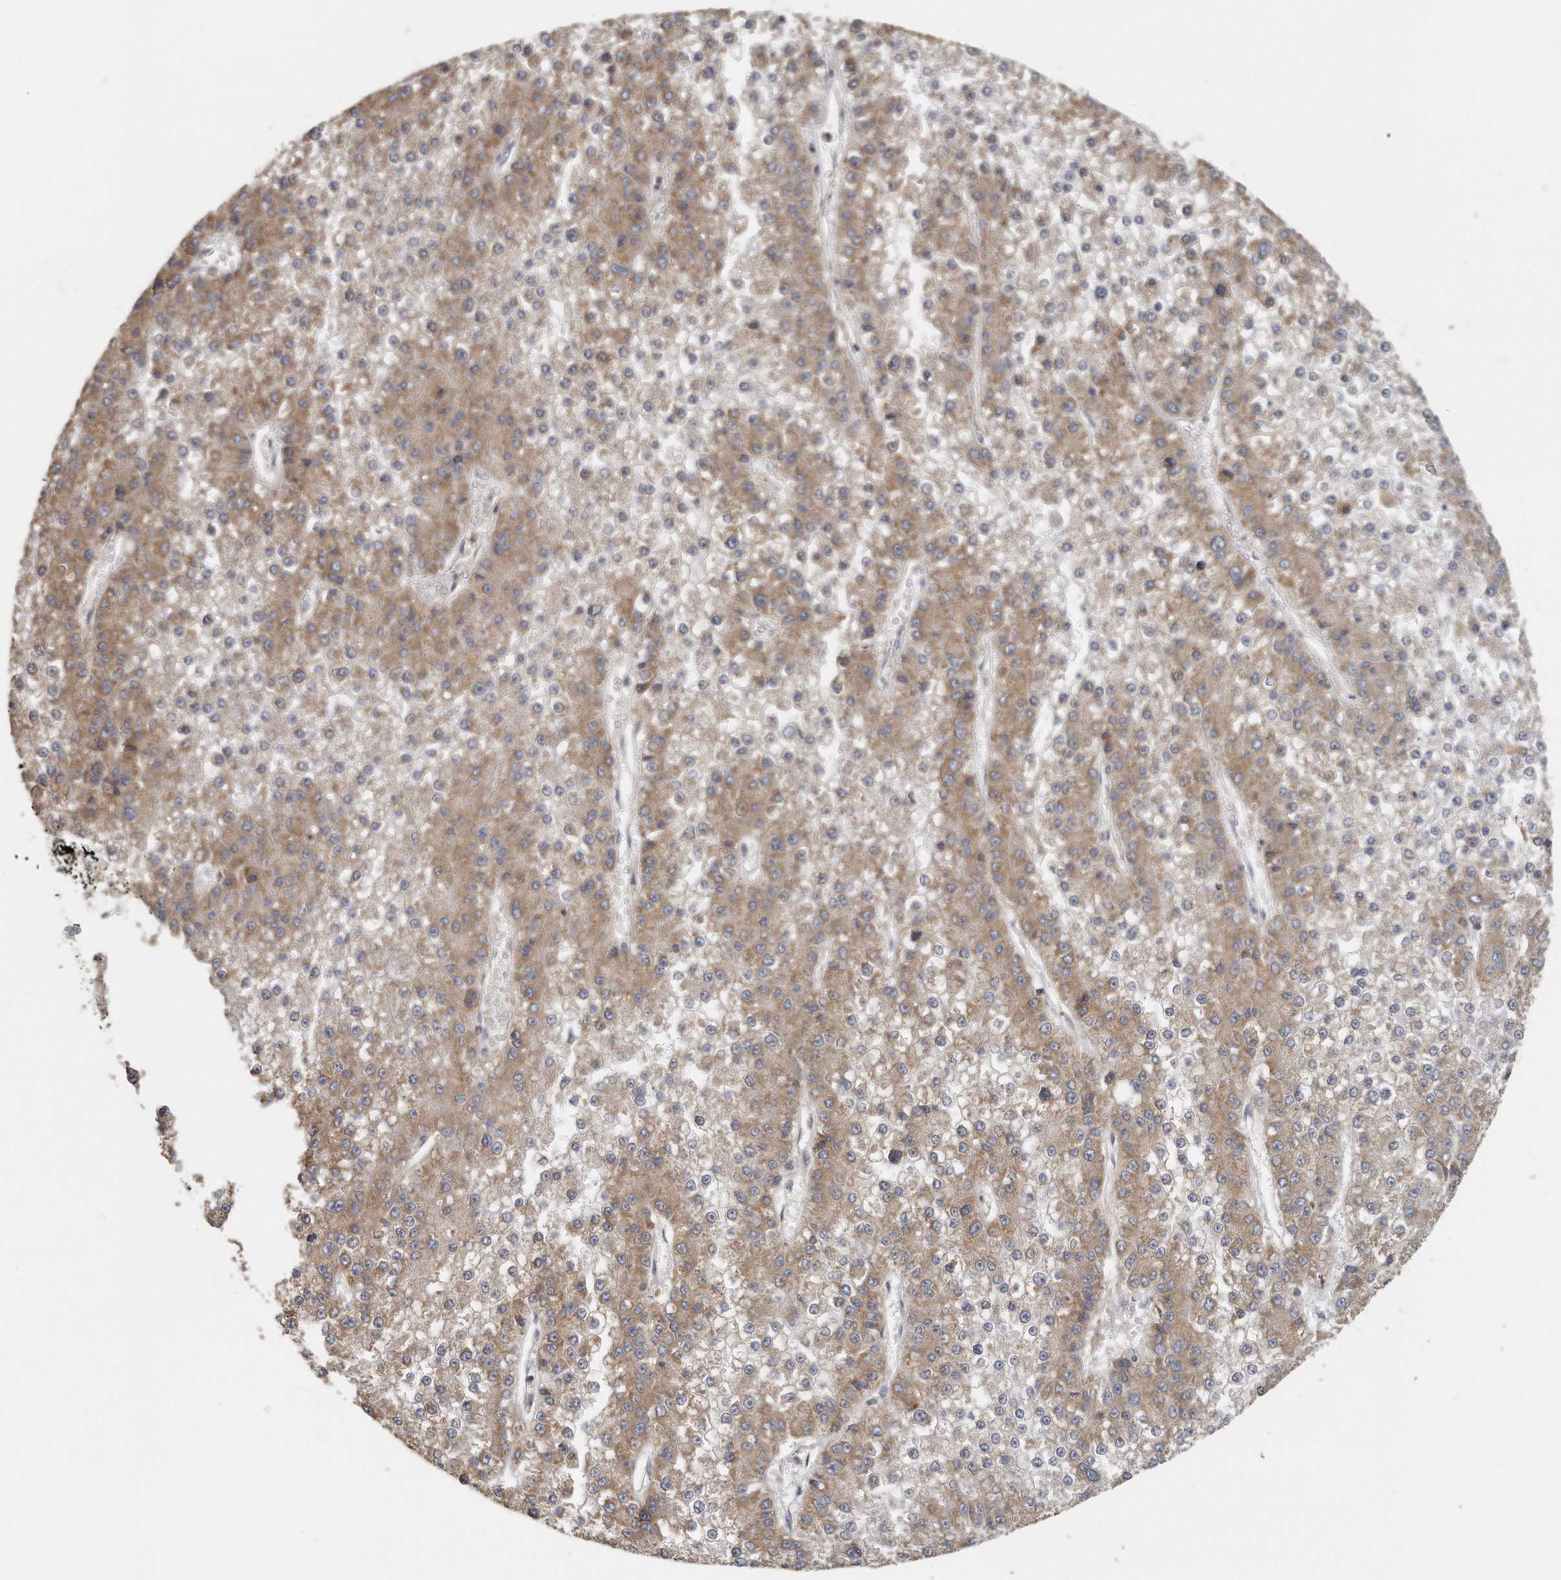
{"staining": {"intensity": "moderate", "quantity": "25%-75%", "location": "cytoplasmic/membranous"}, "tissue": "liver cancer", "cell_type": "Tumor cells", "image_type": "cancer", "snomed": [{"axis": "morphology", "description": "Carcinoma, Hepatocellular, NOS"}, {"axis": "topography", "description": "Liver"}], "caption": "Immunohistochemistry micrograph of liver cancer (hepatocellular carcinoma) stained for a protein (brown), which displays medium levels of moderate cytoplasmic/membranous expression in approximately 25%-75% of tumor cells.", "gene": "EIF3I", "patient": {"sex": "female", "age": 73}}